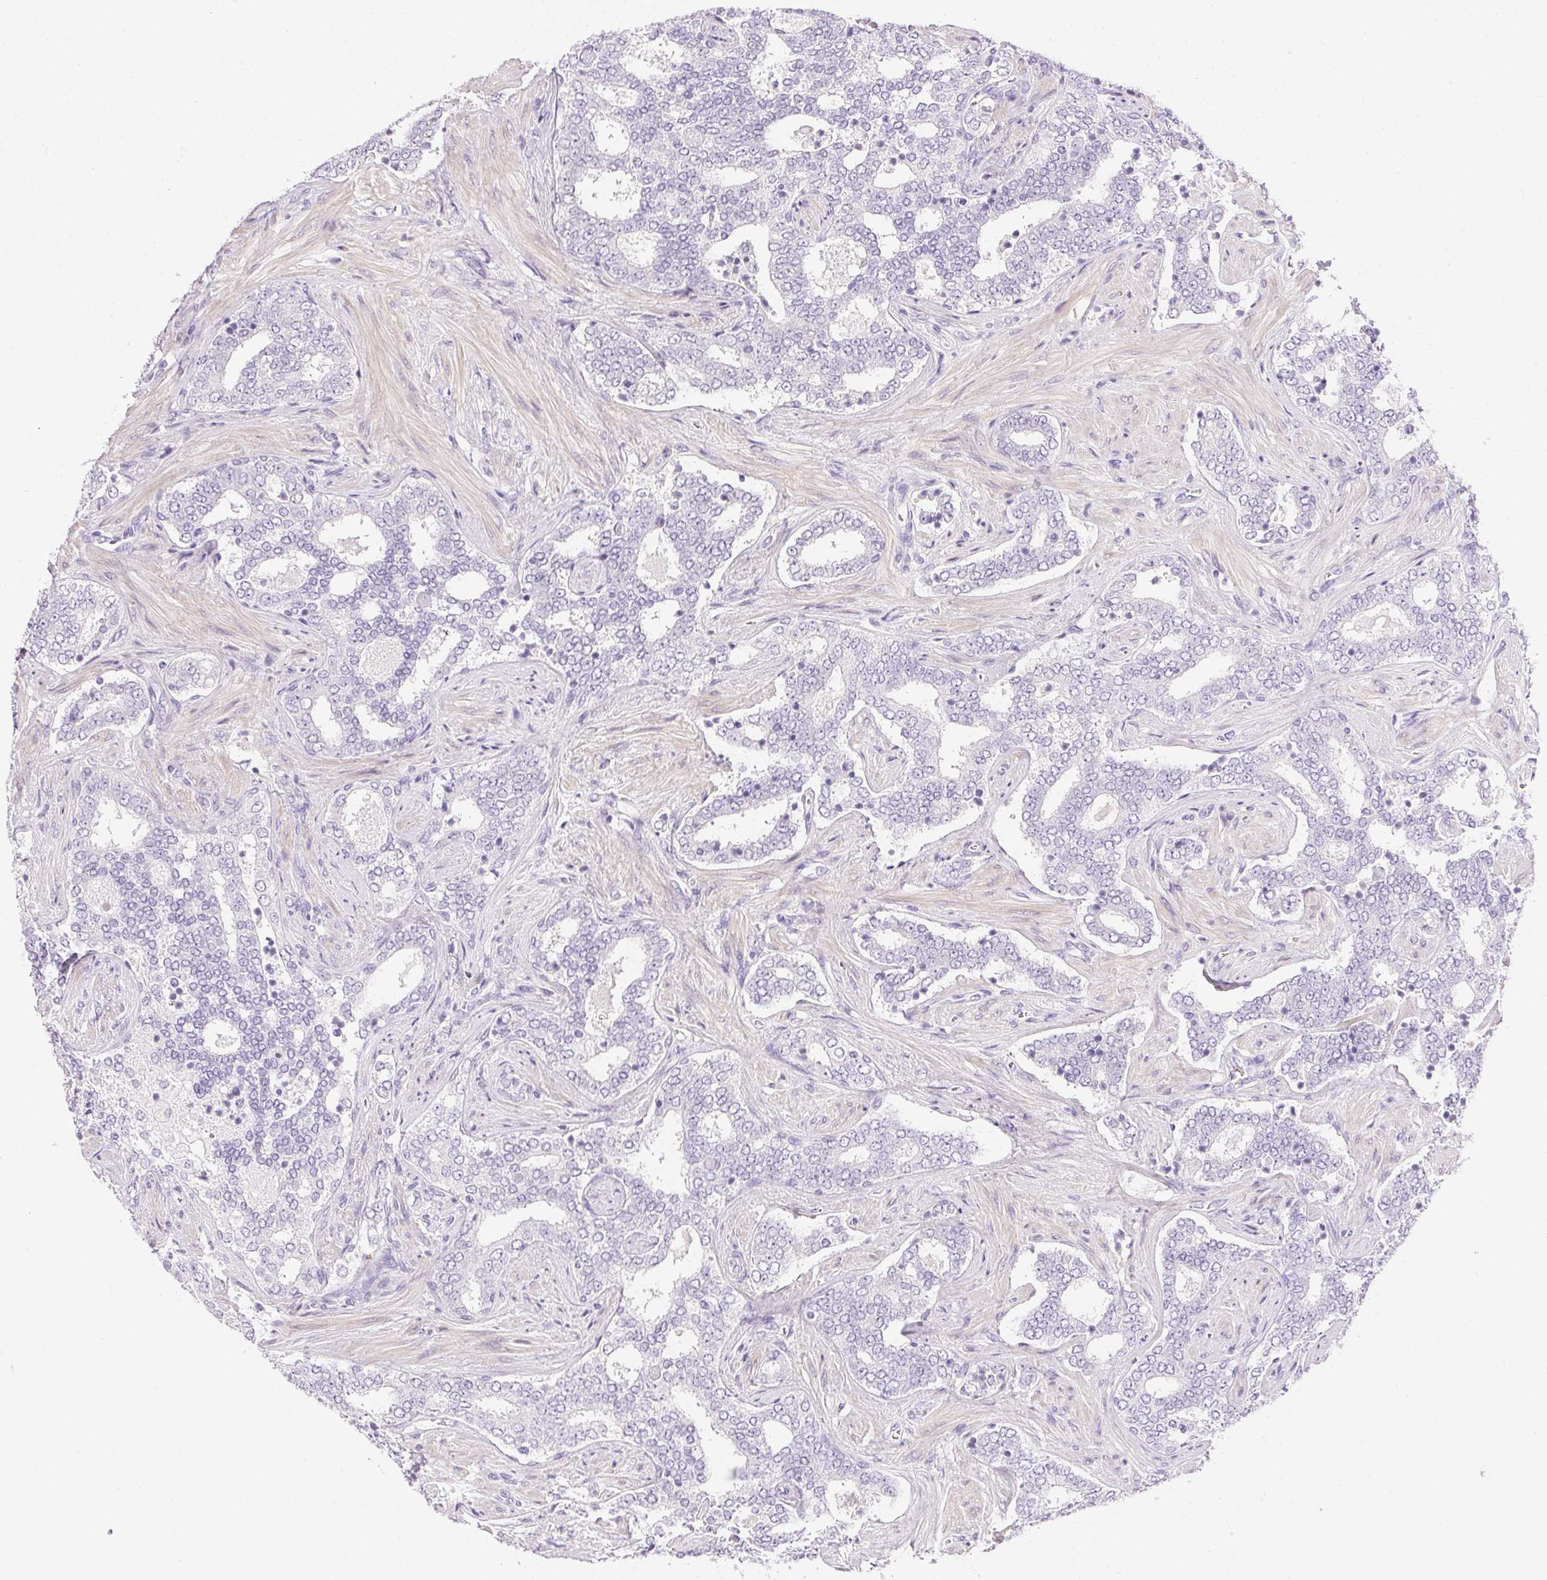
{"staining": {"intensity": "negative", "quantity": "none", "location": "none"}, "tissue": "prostate cancer", "cell_type": "Tumor cells", "image_type": "cancer", "snomed": [{"axis": "morphology", "description": "Adenocarcinoma, High grade"}, {"axis": "topography", "description": "Prostate"}], "caption": "DAB (3,3'-diaminobenzidine) immunohistochemical staining of prostate high-grade adenocarcinoma displays no significant expression in tumor cells.", "gene": "CTRL", "patient": {"sex": "male", "age": 60}}